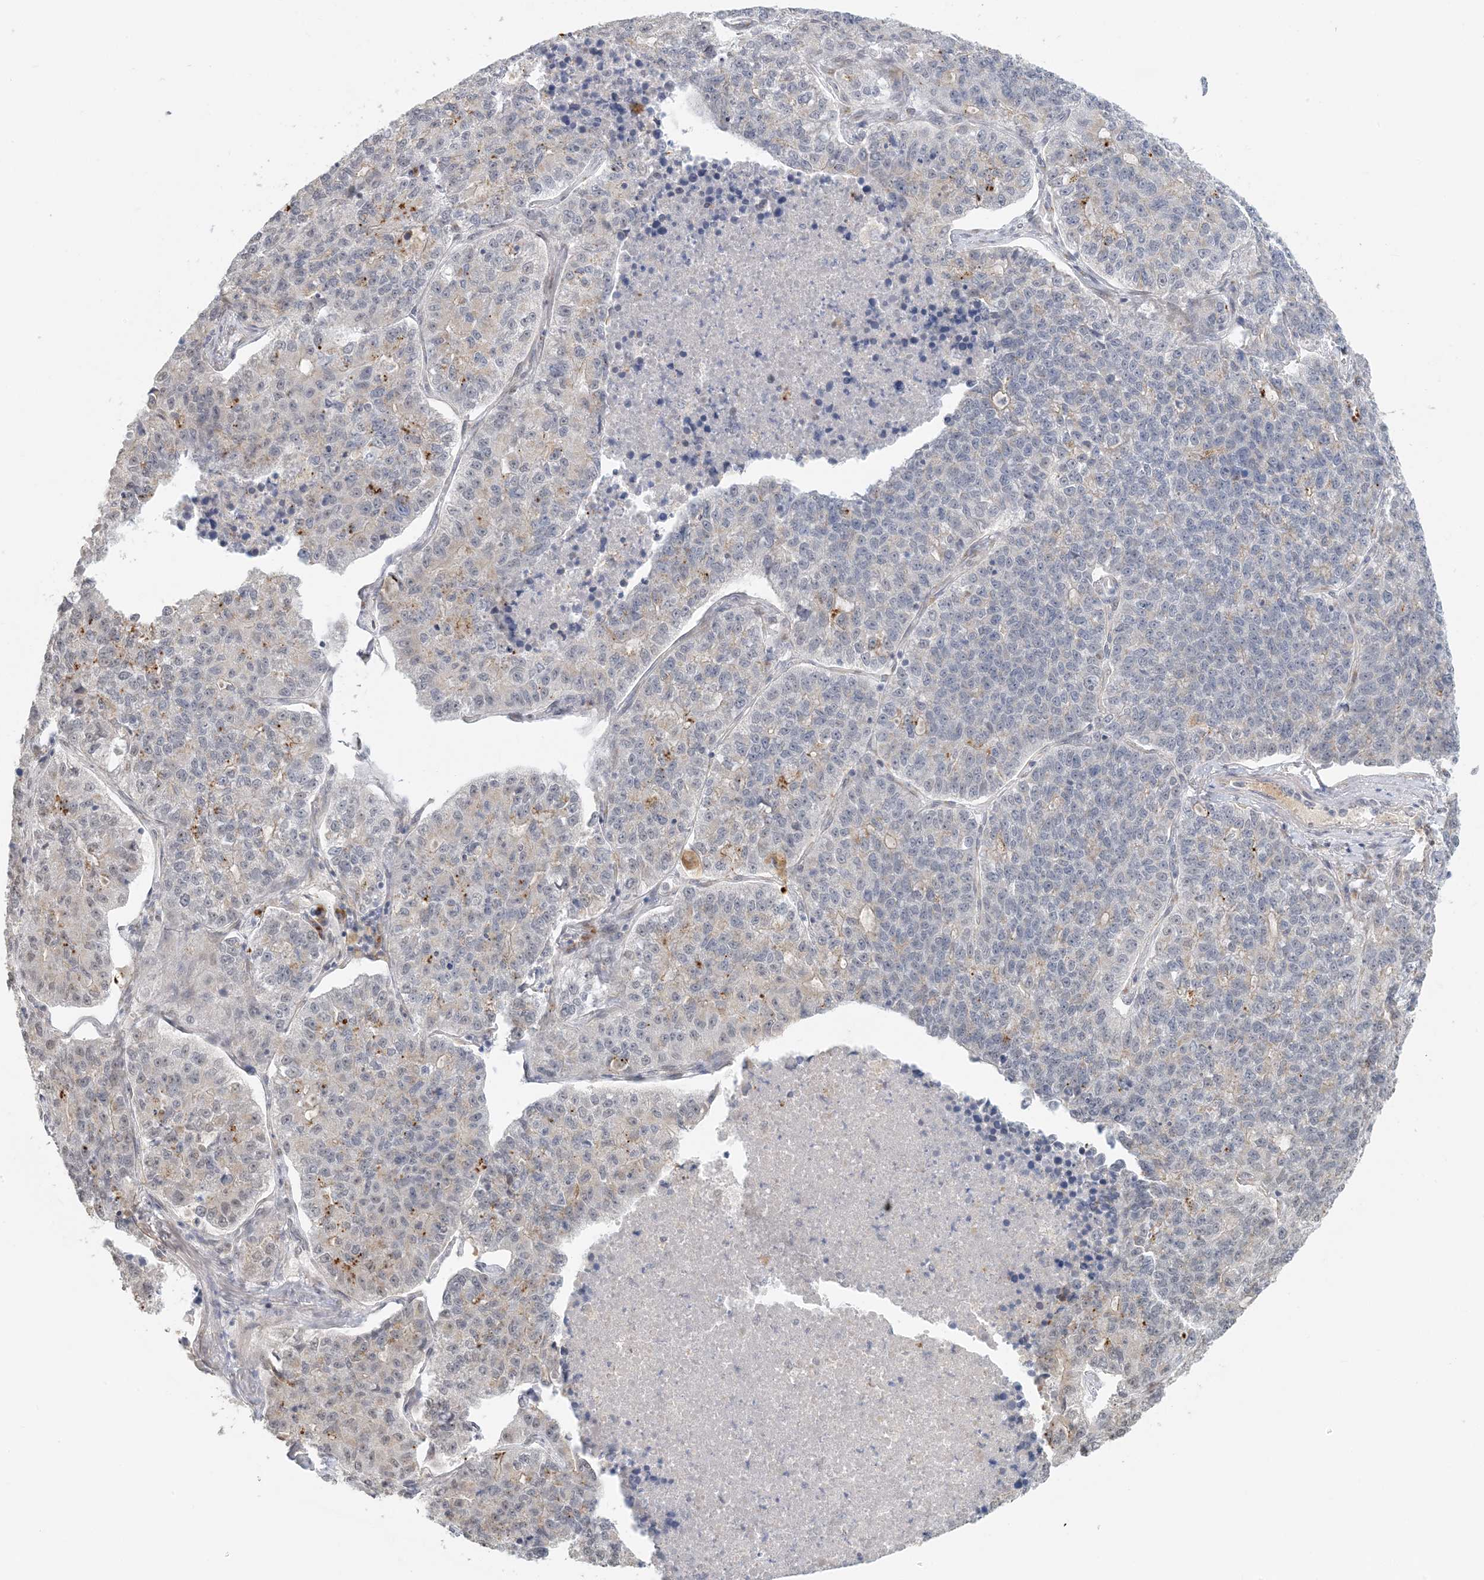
{"staining": {"intensity": "moderate", "quantity": "<25%", "location": "cytoplasmic/membranous"}, "tissue": "lung cancer", "cell_type": "Tumor cells", "image_type": "cancer", "snomed": [{"axis": "morphology", "description": "Adenocarcinoma, NOS"}, {"axis": "topography", "description": "Lung"}], "caption": "An image of adenocarcinoma (lung) stained for a protein exhibits moderate cytoplasmic/membranous brown staining in tumor cells.", "gene": "ZCCHC4", "patient": {"sex": "male", "age": 49}}